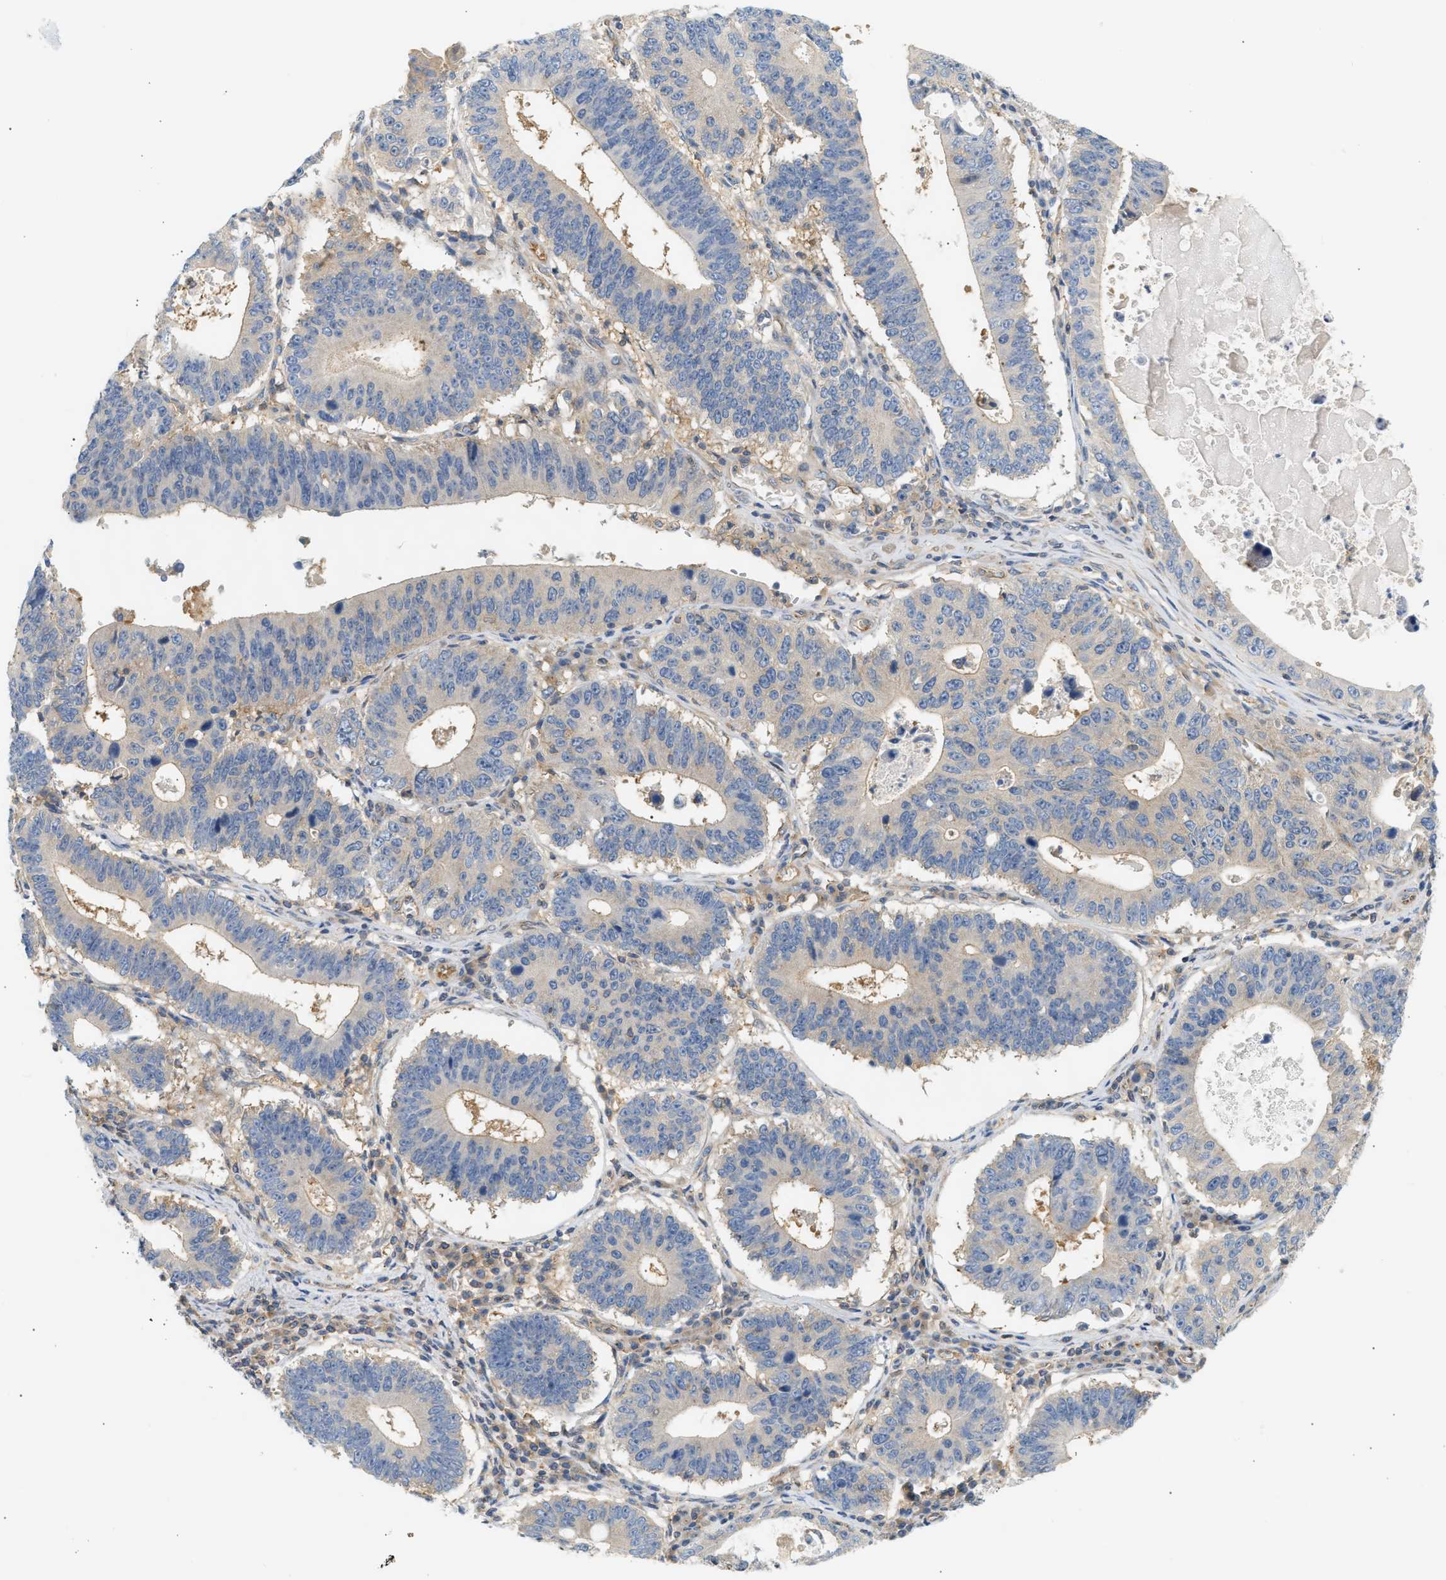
{"staining": {"intensity": "negative", "quantity": "none", "location": "none"}, "tissue": "stomach cancer", "cell_type": "Tumor cells", "image_type": "cancer", "snomed": [{"axis": "morphology", "description": "Adenocarcinoma, NOS"}, {"axis": "topography", "description": "Stomach"}], "caption": "Tumor cells show no significant protein expression in stomach cancer (adenocarcinoma).", "gene": "PAFAH1B1", "patient": {"sex": "male", "age": 59}}